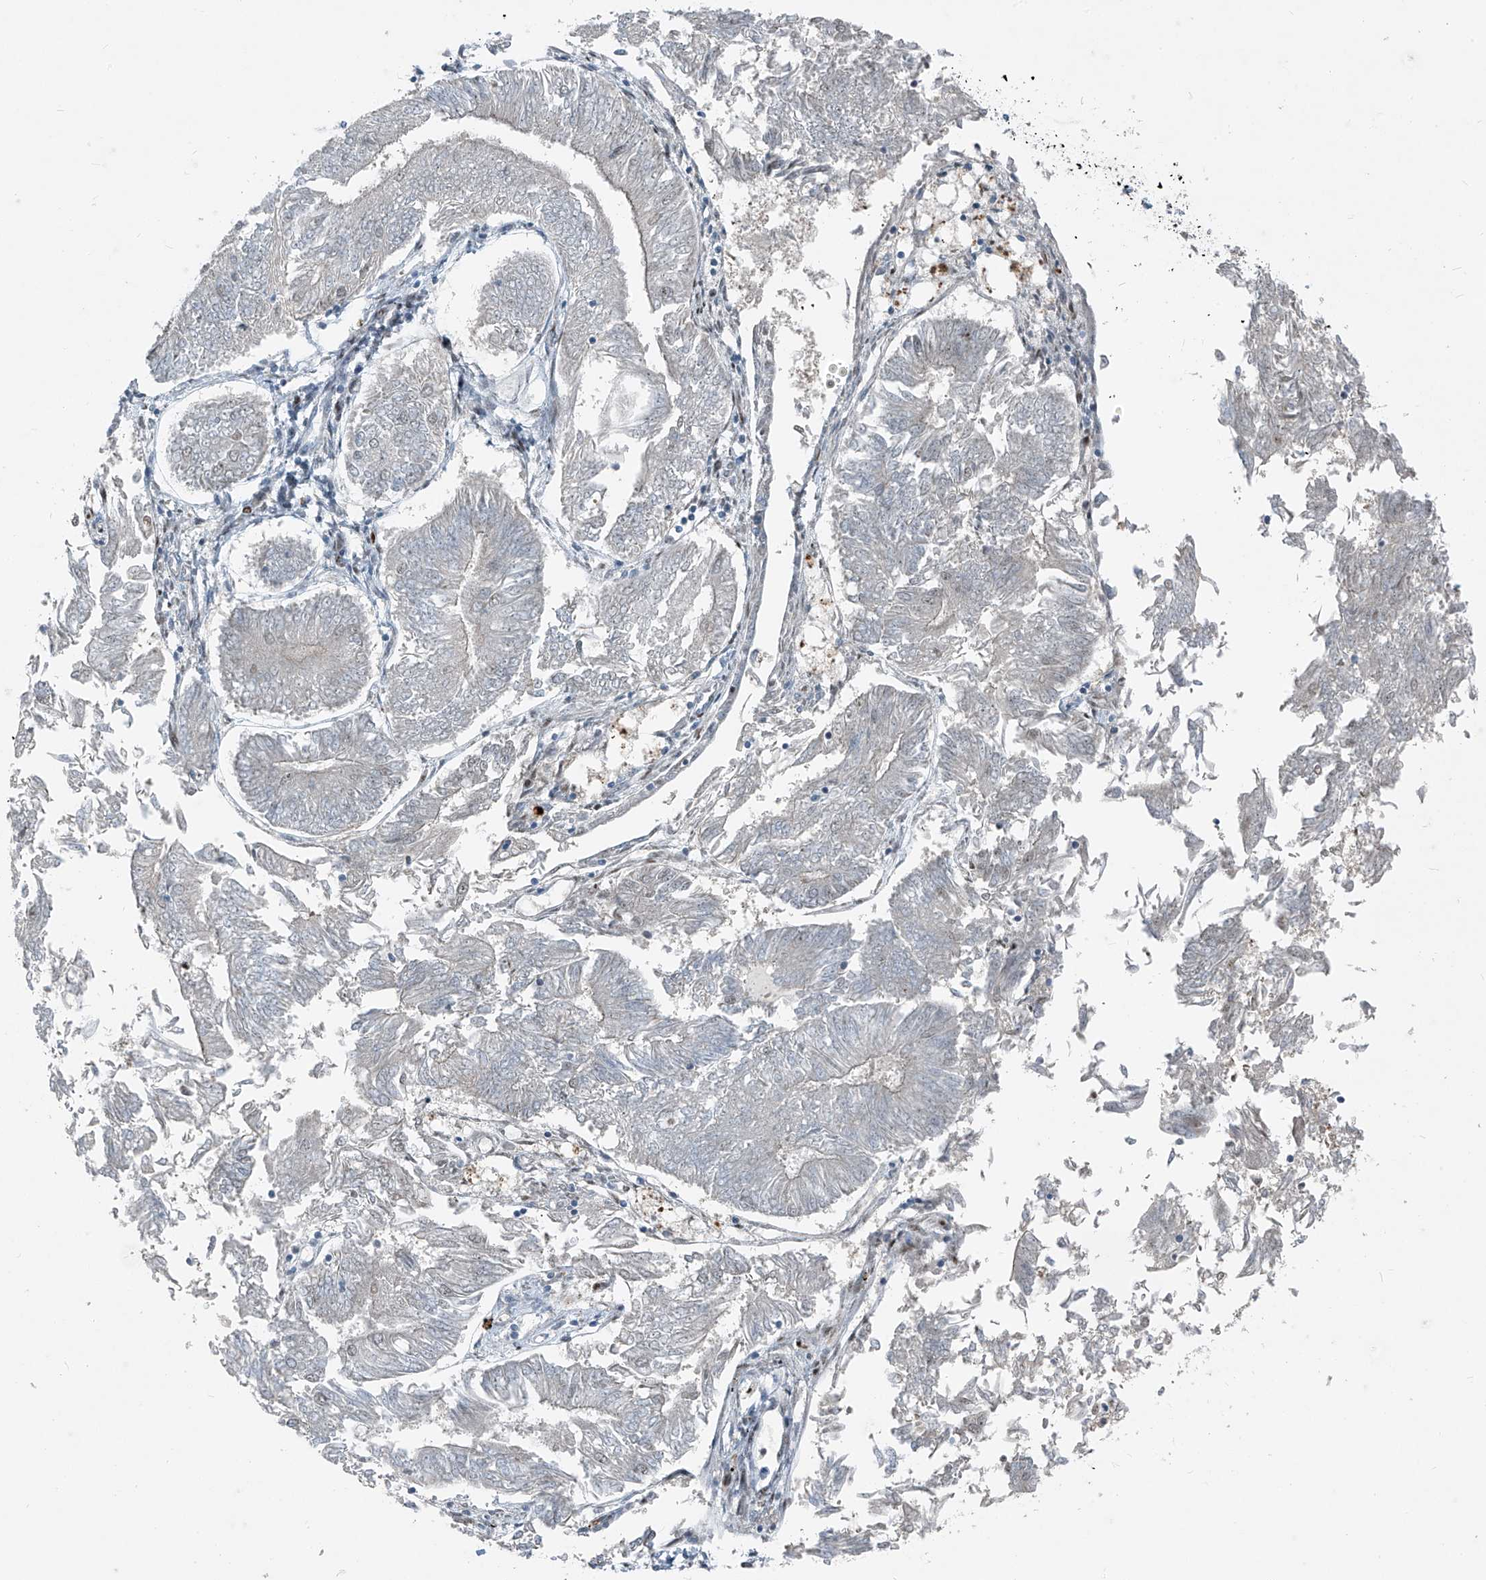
{"staining": {"intensity": "negative", "quantity": "none", "location": "none"}, "tissue": "endometrial cancer", "cell_type": "Tumor cells", "image_type": "cancer", "snomed": [{"axis": "morphology", "description": "Adenocarcinoma, NOS"}, {"axis": "topography", "description": "Endometrium"}], "caption": "A micrograph of adenocarcinoma (endometrial) stained for a protein exhibits no brown staining in tumor cells.", "gene": "PPCS", "patient": {"sex": "female", "age": 58}}